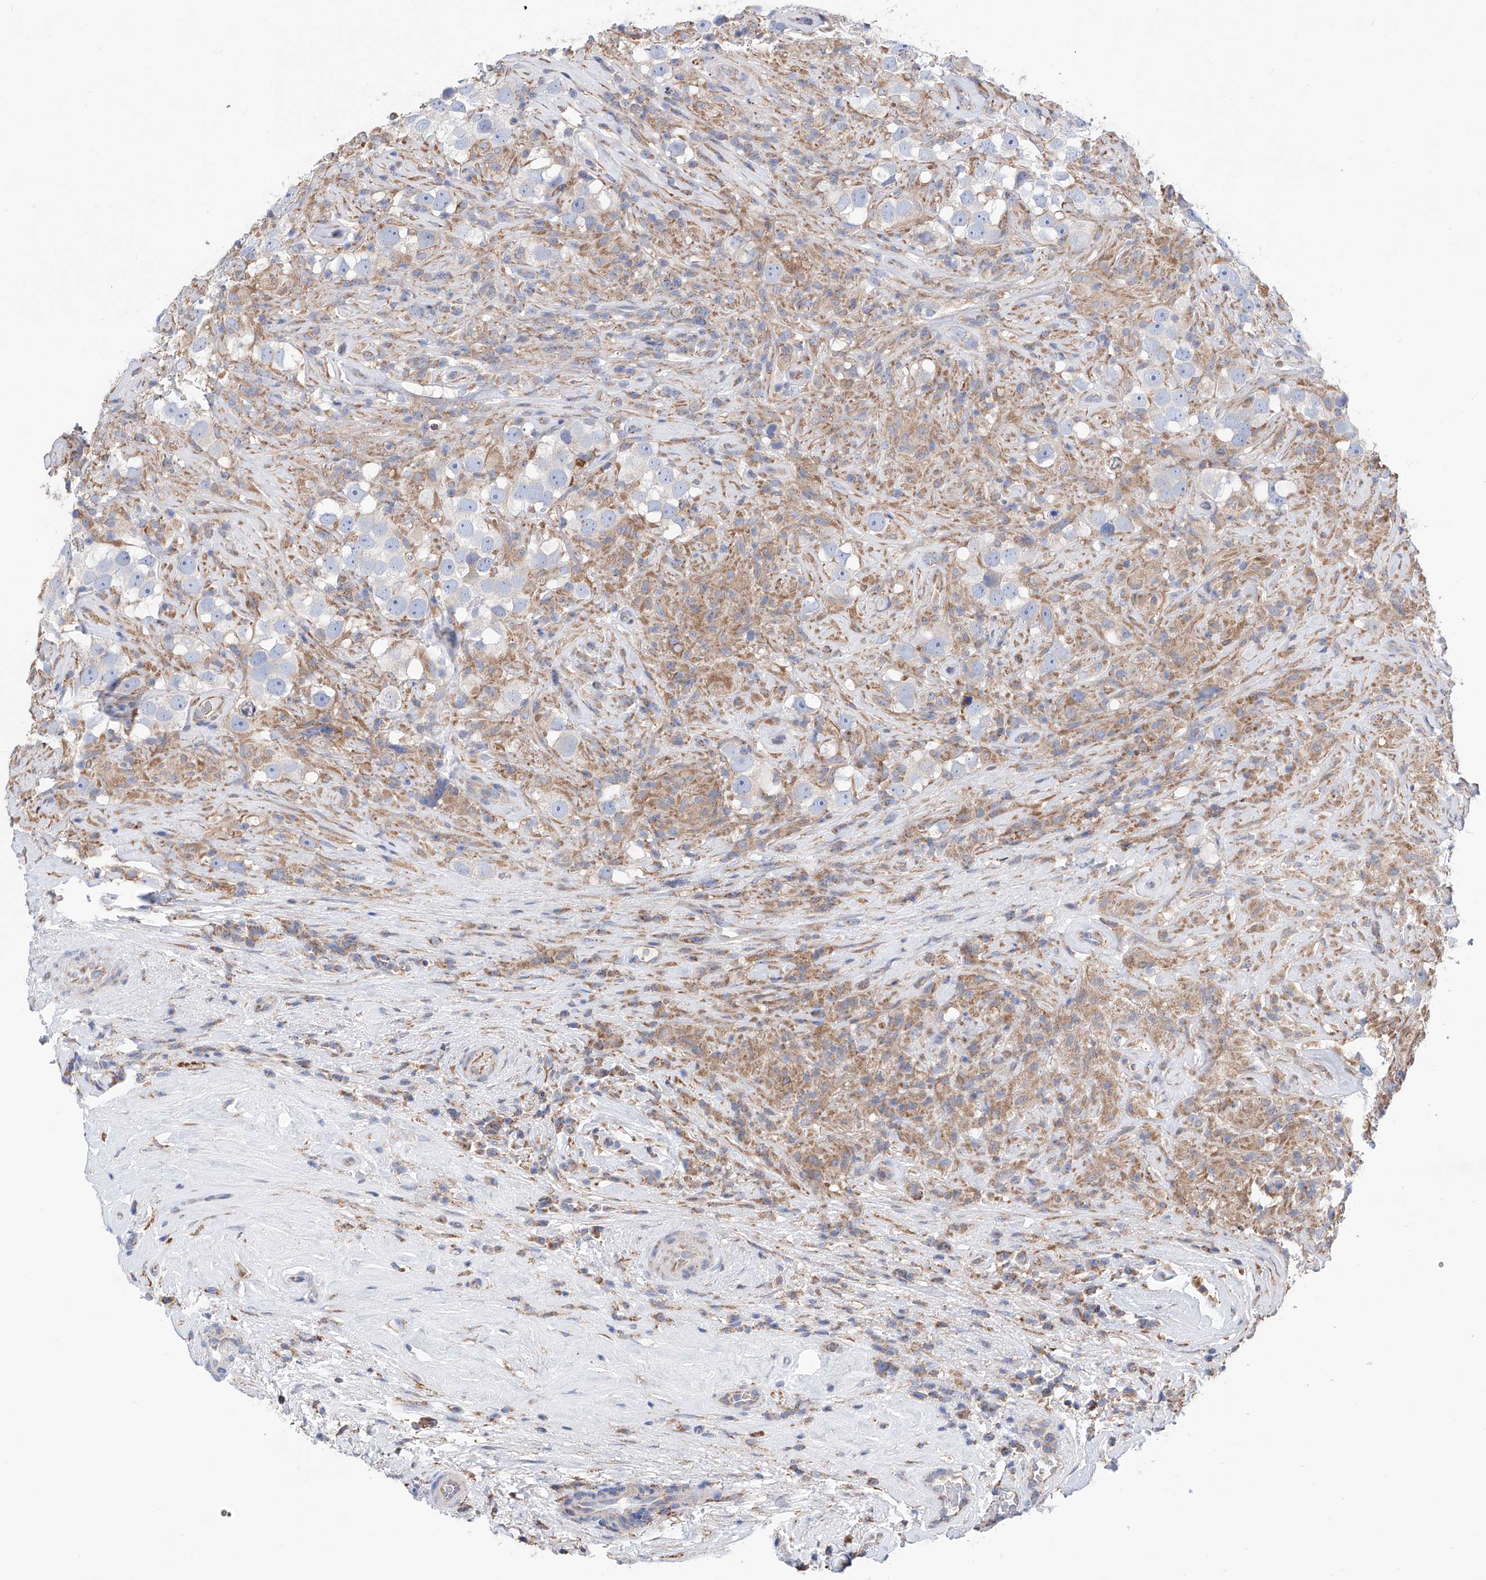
{"staining": {"intensity": "negative", "quantity": "none", "location": "none"}, "tissue": "testis cancer", "cell_type": "Tumor cells", "image_type": "cancer", "snomed": [{"axis": "morphology", "description": "Seminoma, NOS"}, {"axis": "topography", "description": "Testis"}], "caption": "The immunohistochemistry photomicrograph has no significant expression in tumor cells of testis cancer tissue.", "gene": "MAD2L1", "patient": {"sex": "male", "age": 49}}